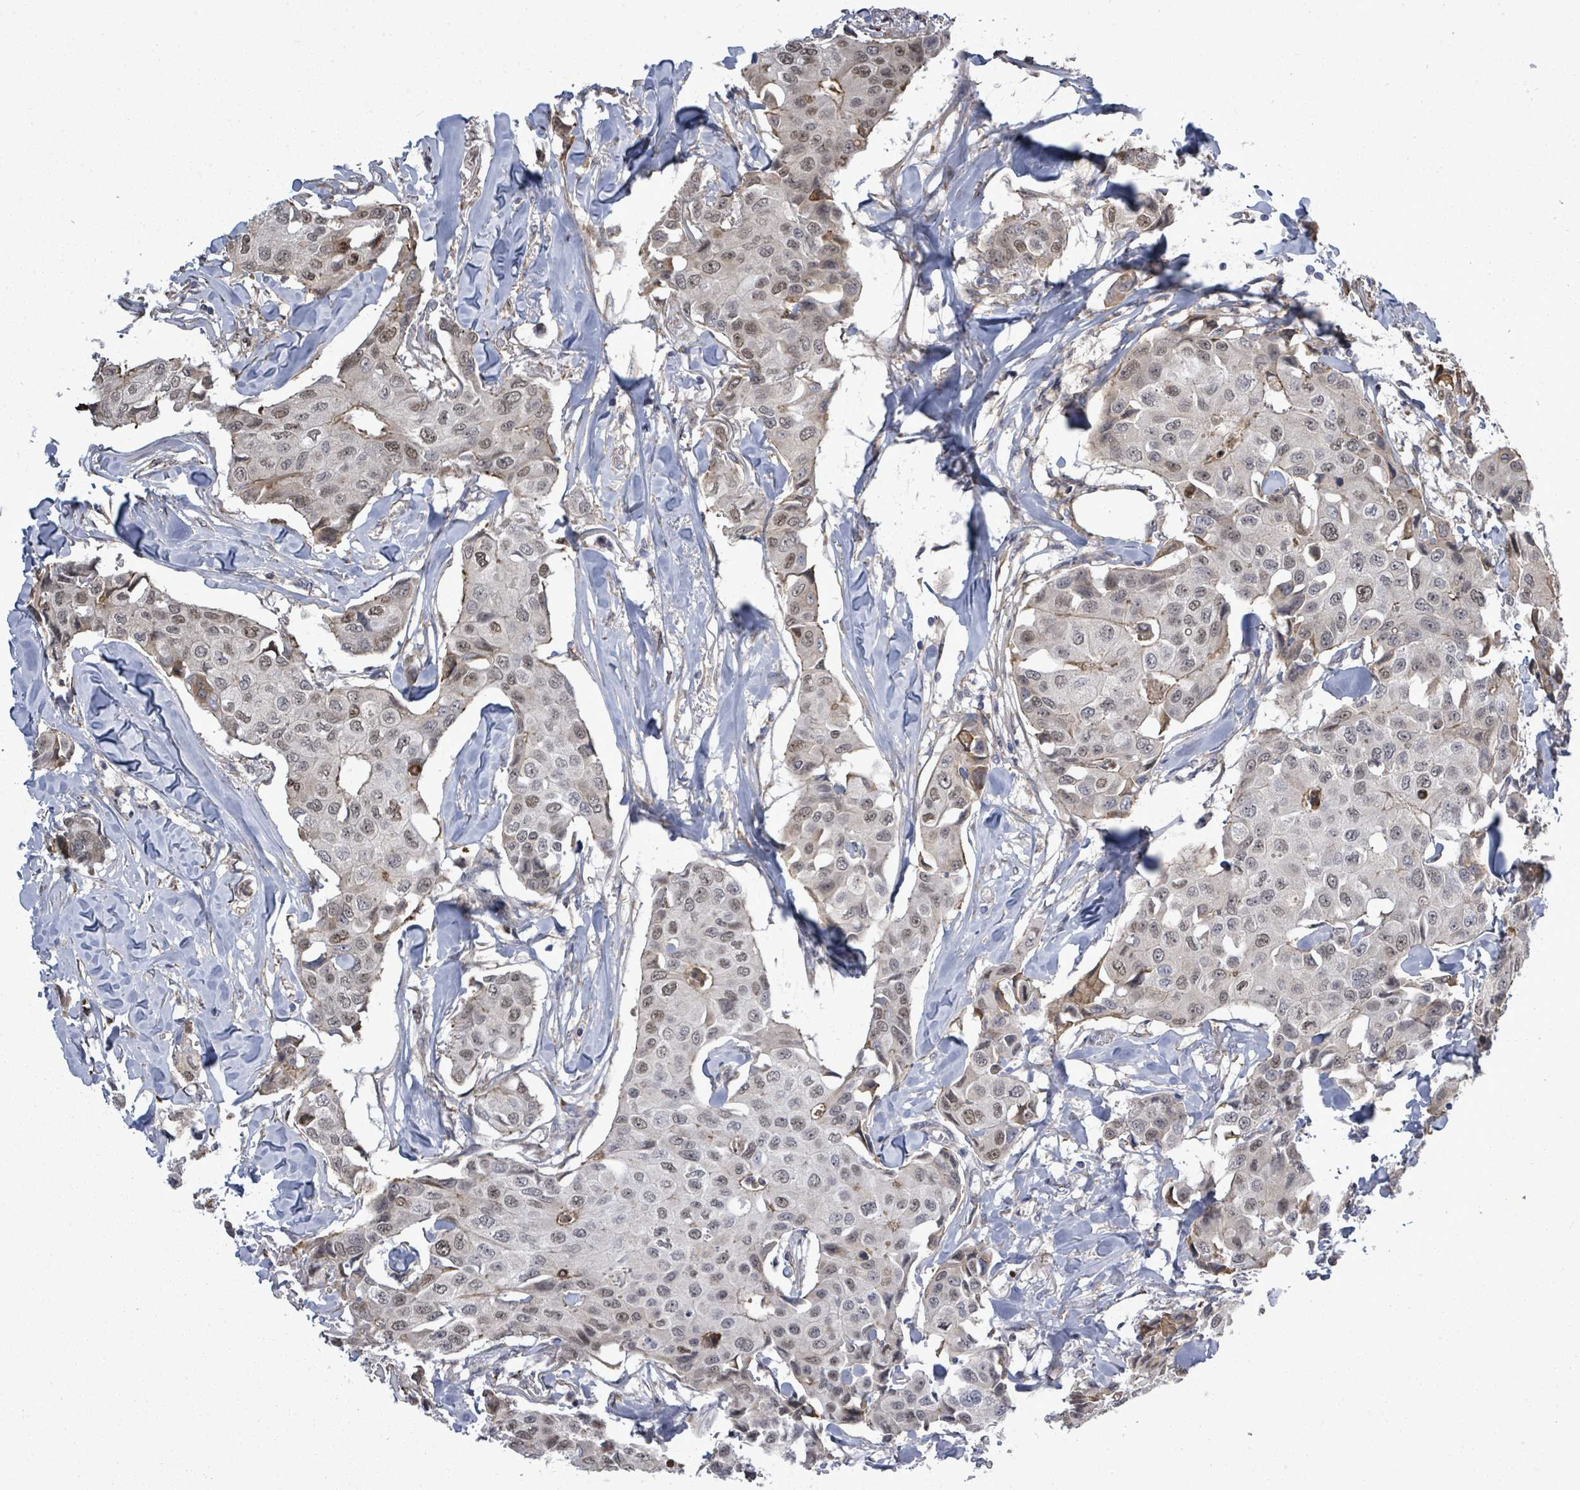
{"staining": {"intensity": "weak", "quantity": "25%-75%", "location": "nuclear"}, "tissue": "breast cancer", "cell_type": "Tumor cells", "image_type": "cancer", "snomed": [{"axis": "morphology", "description": "Duct carcinoma"}, {"axis": "topography", "description": "Breast"}], "caption": "Tumor cells show low levels of weak nuclear expression in approximately 25%-75% of cells in intraductal carcinoma (breast).", "gene": "PAPSS1", "patient": {"sex": "female", "age": 80}}